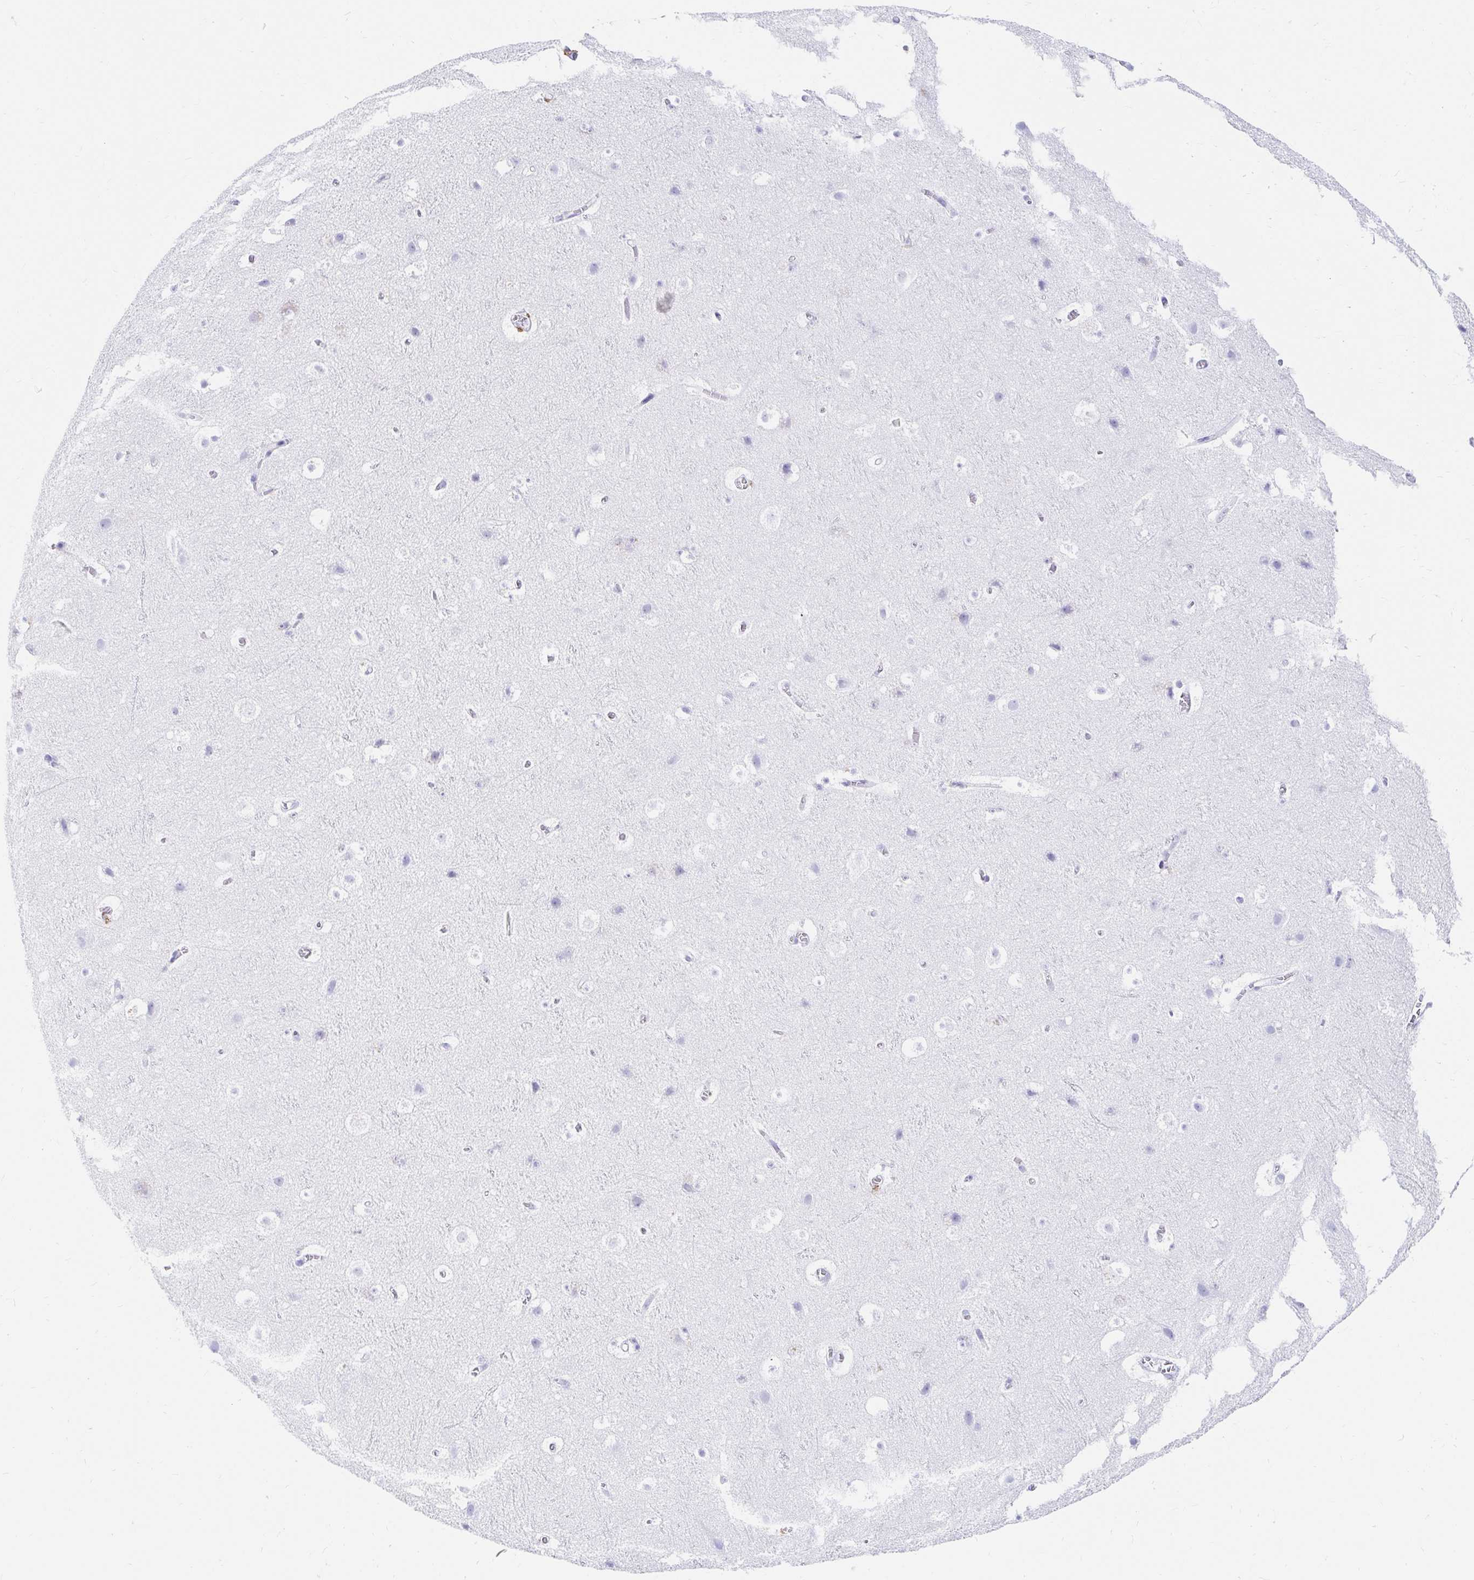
{"staining": {"intensity": "negative", "quantity": "none", "location": "none"}, "tissue": "cerebral cortex", "cell_type": "Endothelial cells", "image_type": "normal", "snomed": [{"axis": "morphology", "description": "Normal tissue, NOS"}, {"axis": "topography", "description": "Cerebral cortex"}], "caption": "Immunohistochemical staining of normal human cerebral cortex demonstrates no significant expression in endothelial cells.", "gene": "OR6T1", "patient": {"sex": "female", "age": 42}}